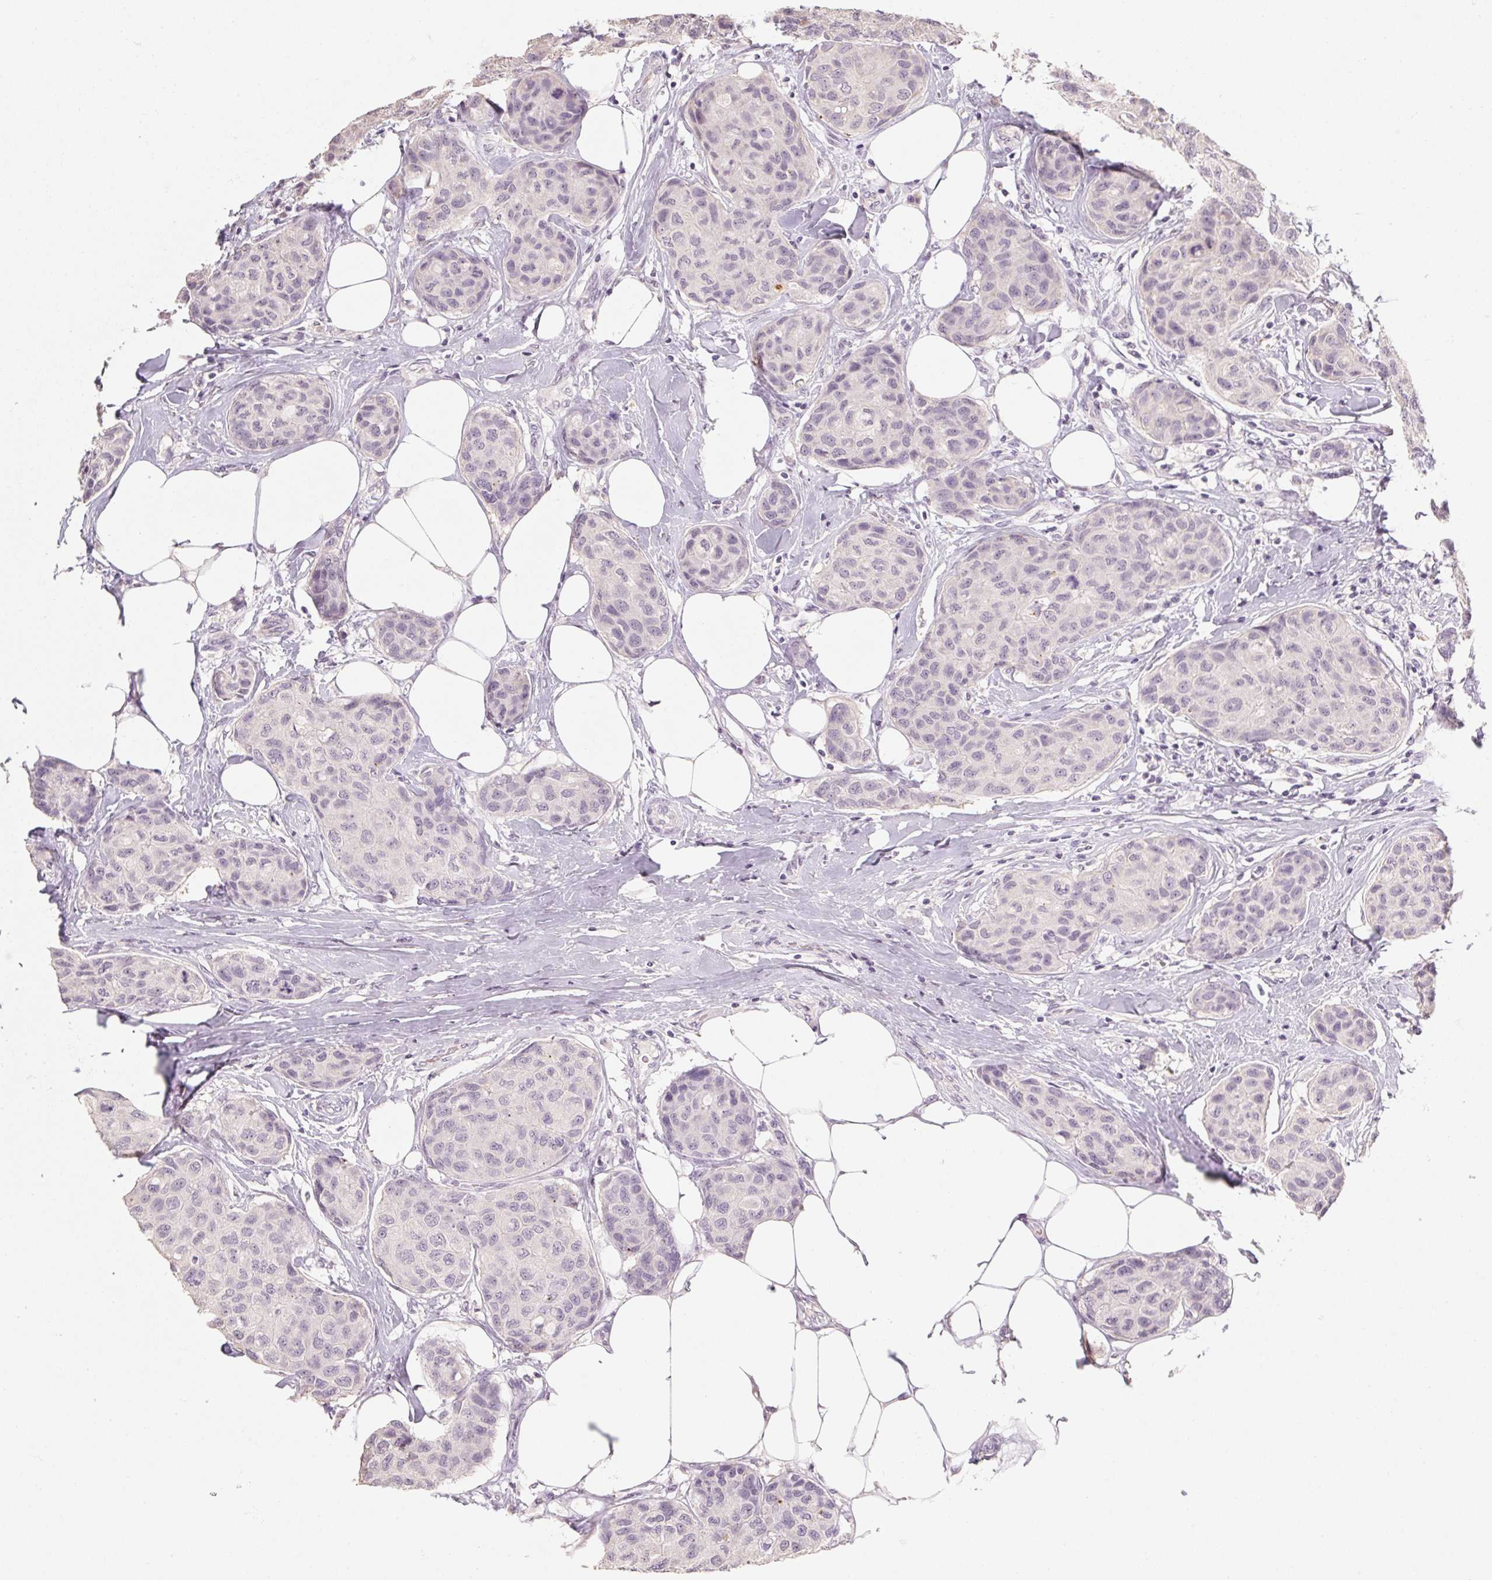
{"staining": {"intensity": "negative", "quantity": "none", "location": "none"}, "tissue": "breast cancer", "cell_type": "Tumor cells", "image_type": "cancer", "snomed": [{"axis": "morphology", "description": "Duct carcinoma"}, {"axis": "topography", "description": "Breast"}], "caption": "Histopathology image shows no protein expression in tumor cells of breast cancer tissue. The staining is performed using DAB (3,3'-diaminobenzidine) brown chromogen with nuclei counter-stained in using hematoxylin.", "gene": "CAPZA3", "patient": {"sex": "female", "age": 80}}